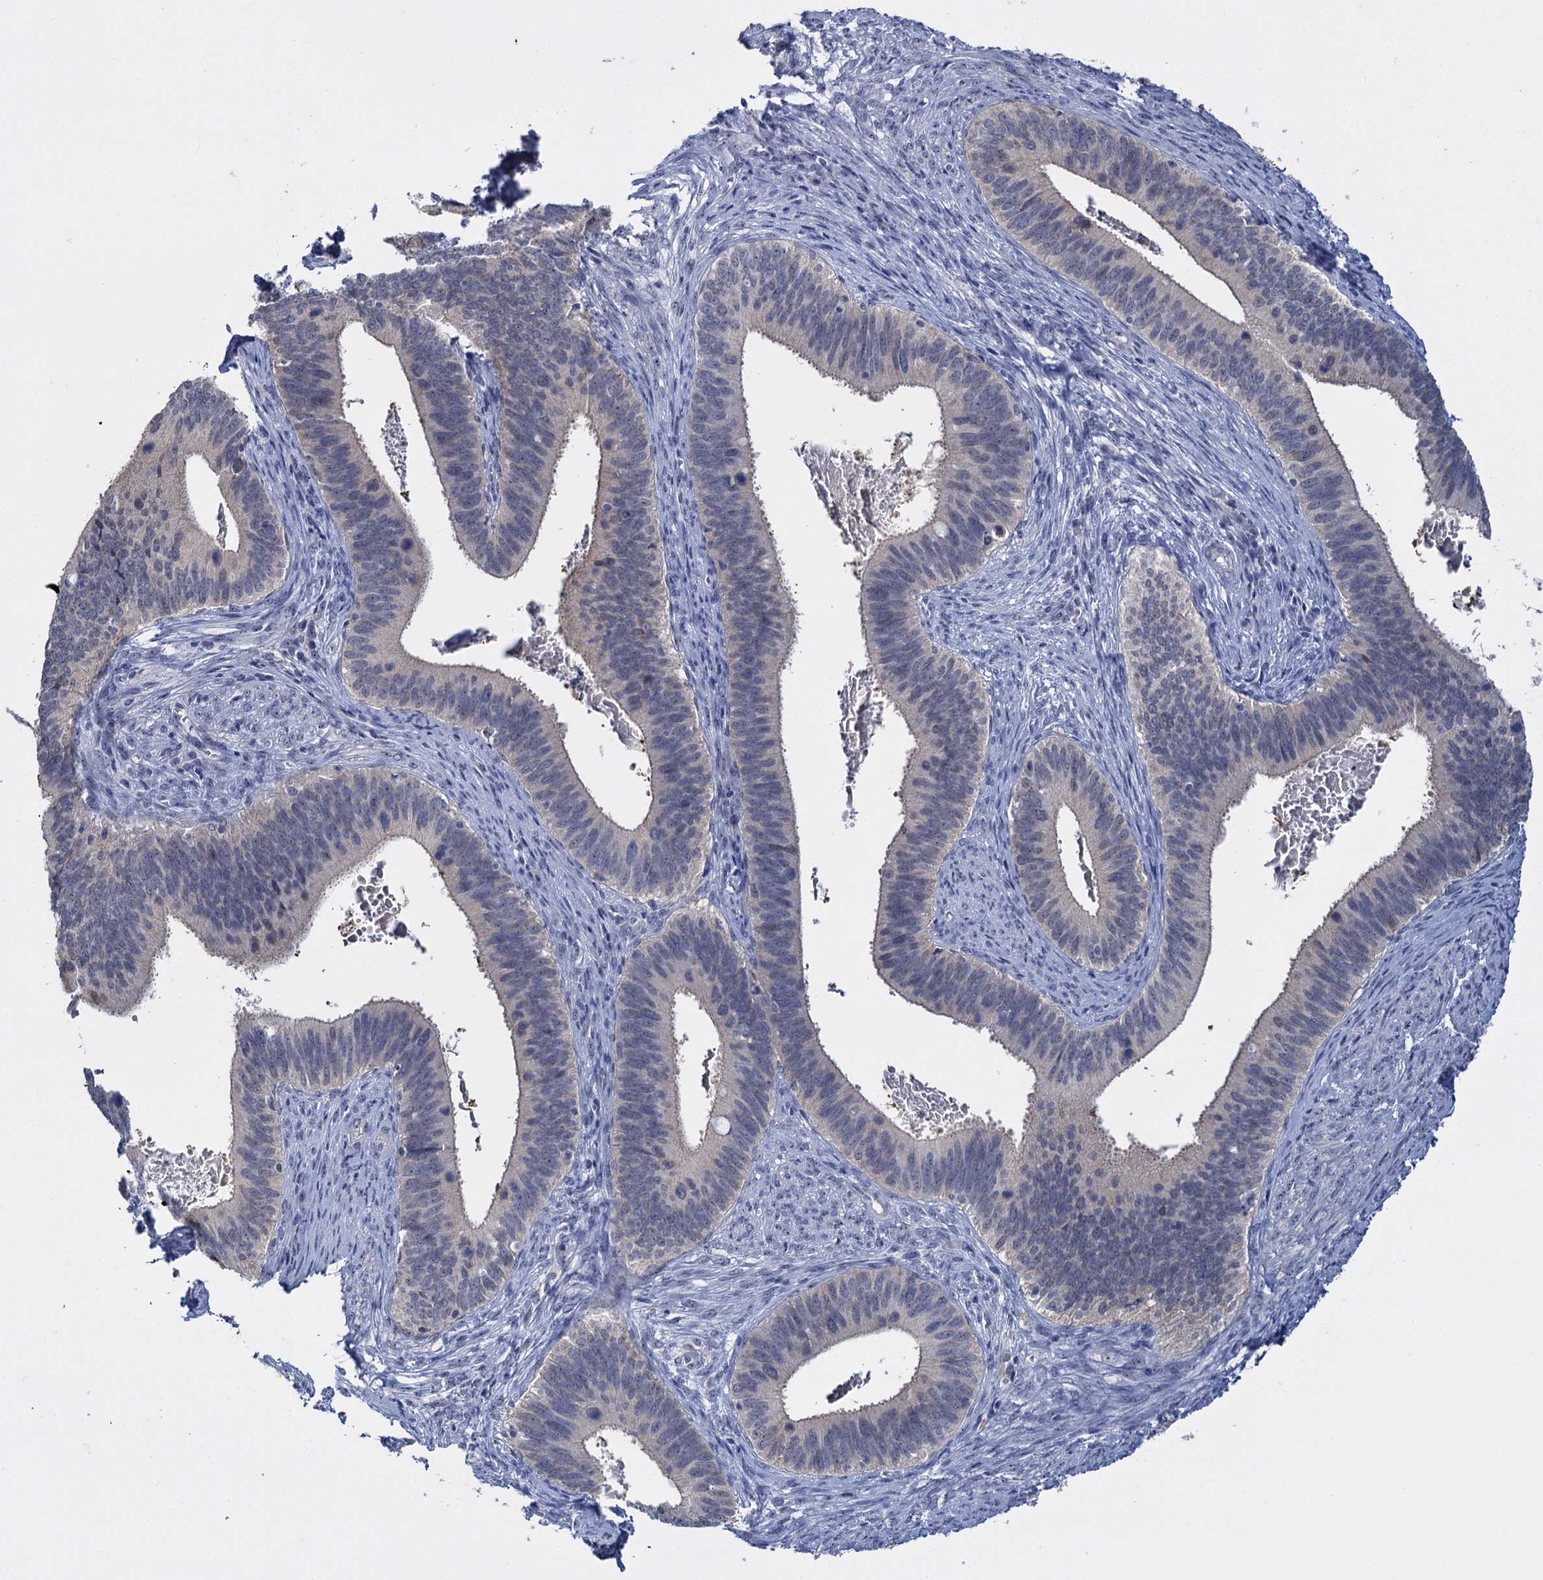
{"staining": {"intensity": "negative", "quantity": "none", "location": "none"}, "tissue": "cervical cancer", "cell_type": "Tumor cells", "image_type": "cancer", "snomed": [{"axis": "morphology", "description": "Adenocarcinoma, NOS"}, {"axis": "topography", "description": "Cervix"}], "caption": "The immunohistochemistry (IHC) histopathology image has no significant positivity in tumor cells of cervical cancer tissue.", "gene": "SFN", "patient": {"sex": "female", "age": 42}}